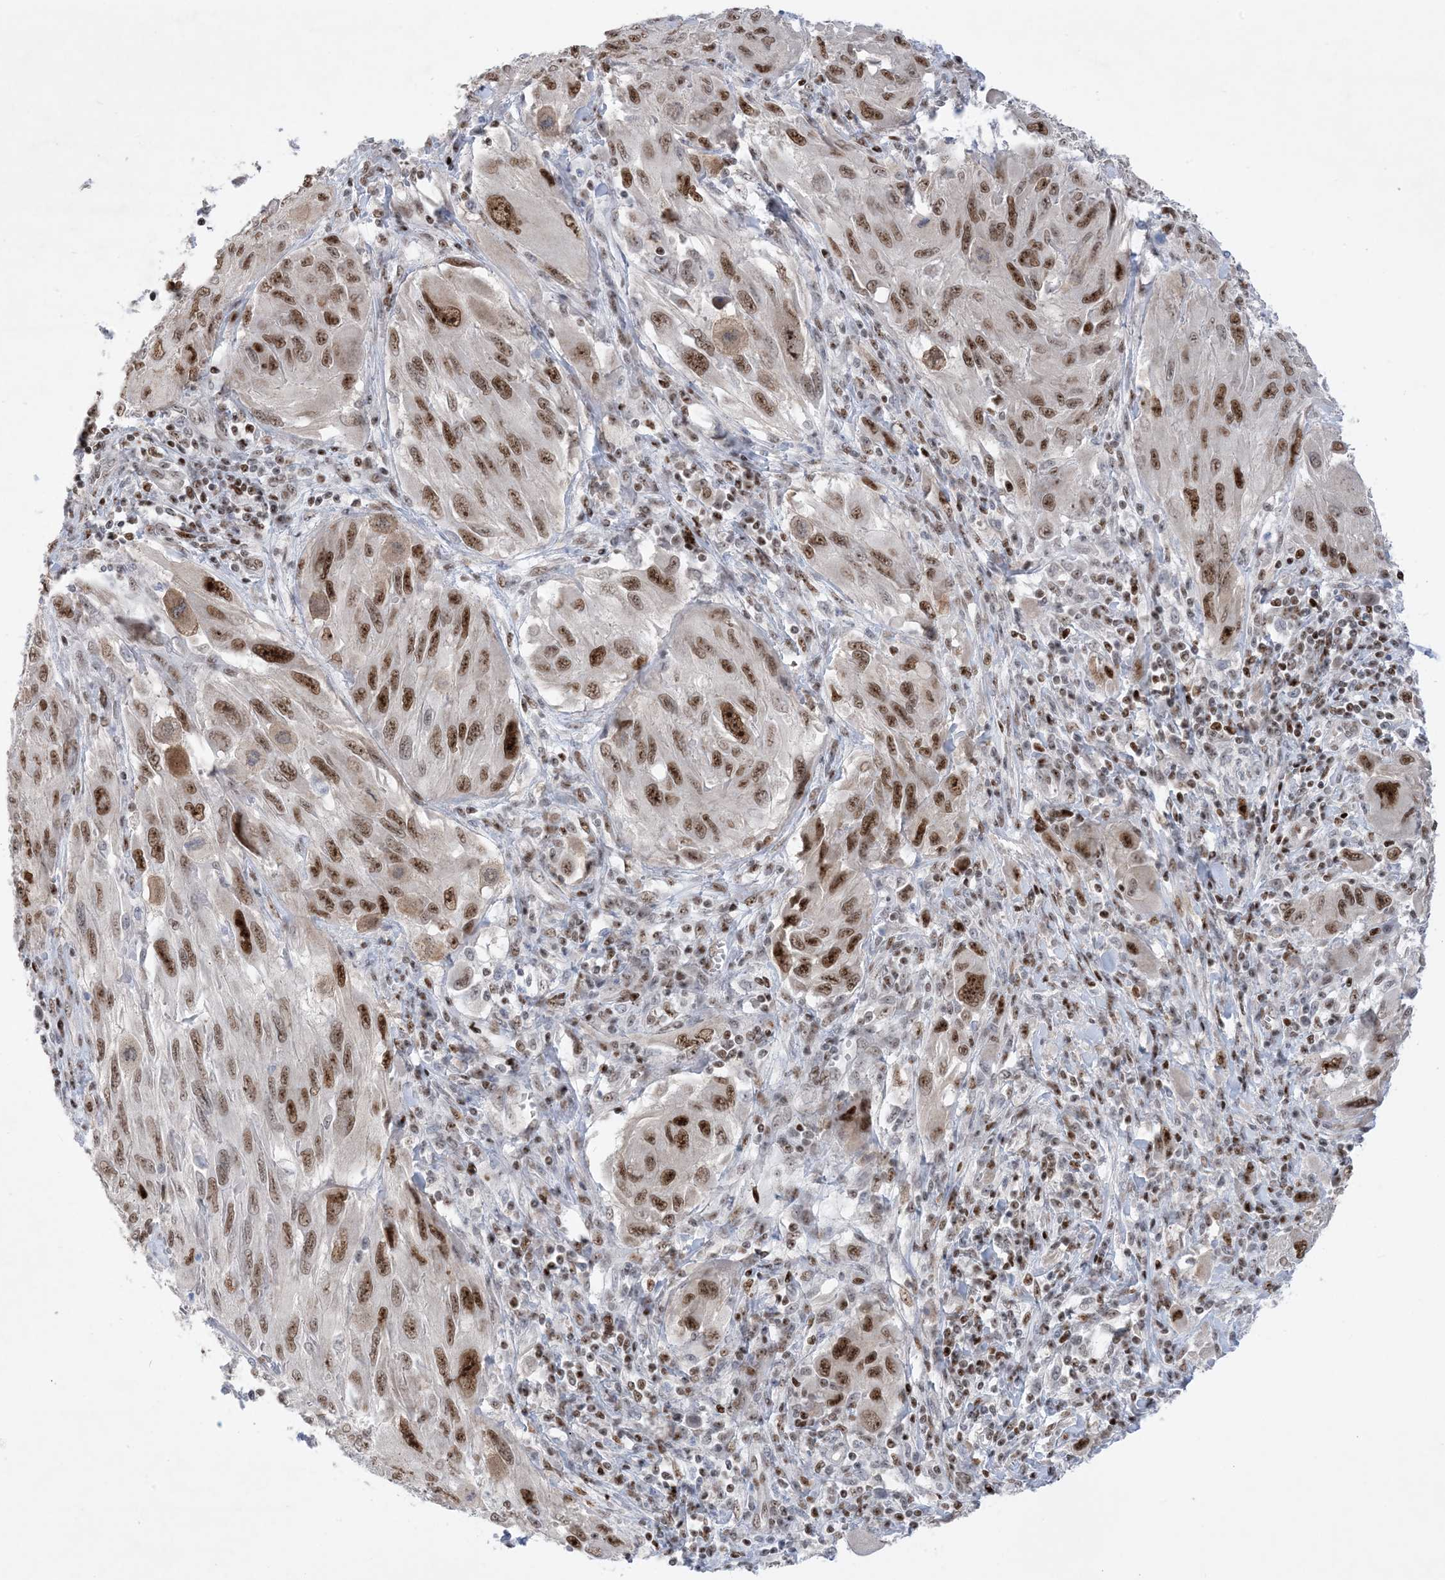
{"staining": {"intensity": "moderate", "quantity": ">75%", "location": "nuclear"}, "tissue": "melanoma", "cell_type": "Tumor cells", "image_type": "cancer", "snomed": [{"axis": "morphology", "description": "Malignant melanoma, NOS"}, {"axis": "topography", "description": "Skin"}], "caption": "Immunohistochemistry (IHC) image of neoplastic tissue: malignant melanoma stained using immunohistochemistry reveals medium levels of moderate protein expression localized specifically in the nuclear of tumor cells, appearing as a nuclear brown color.", "gene": "TSPYL1", "patient": {"sex": "female", "age": 91}}